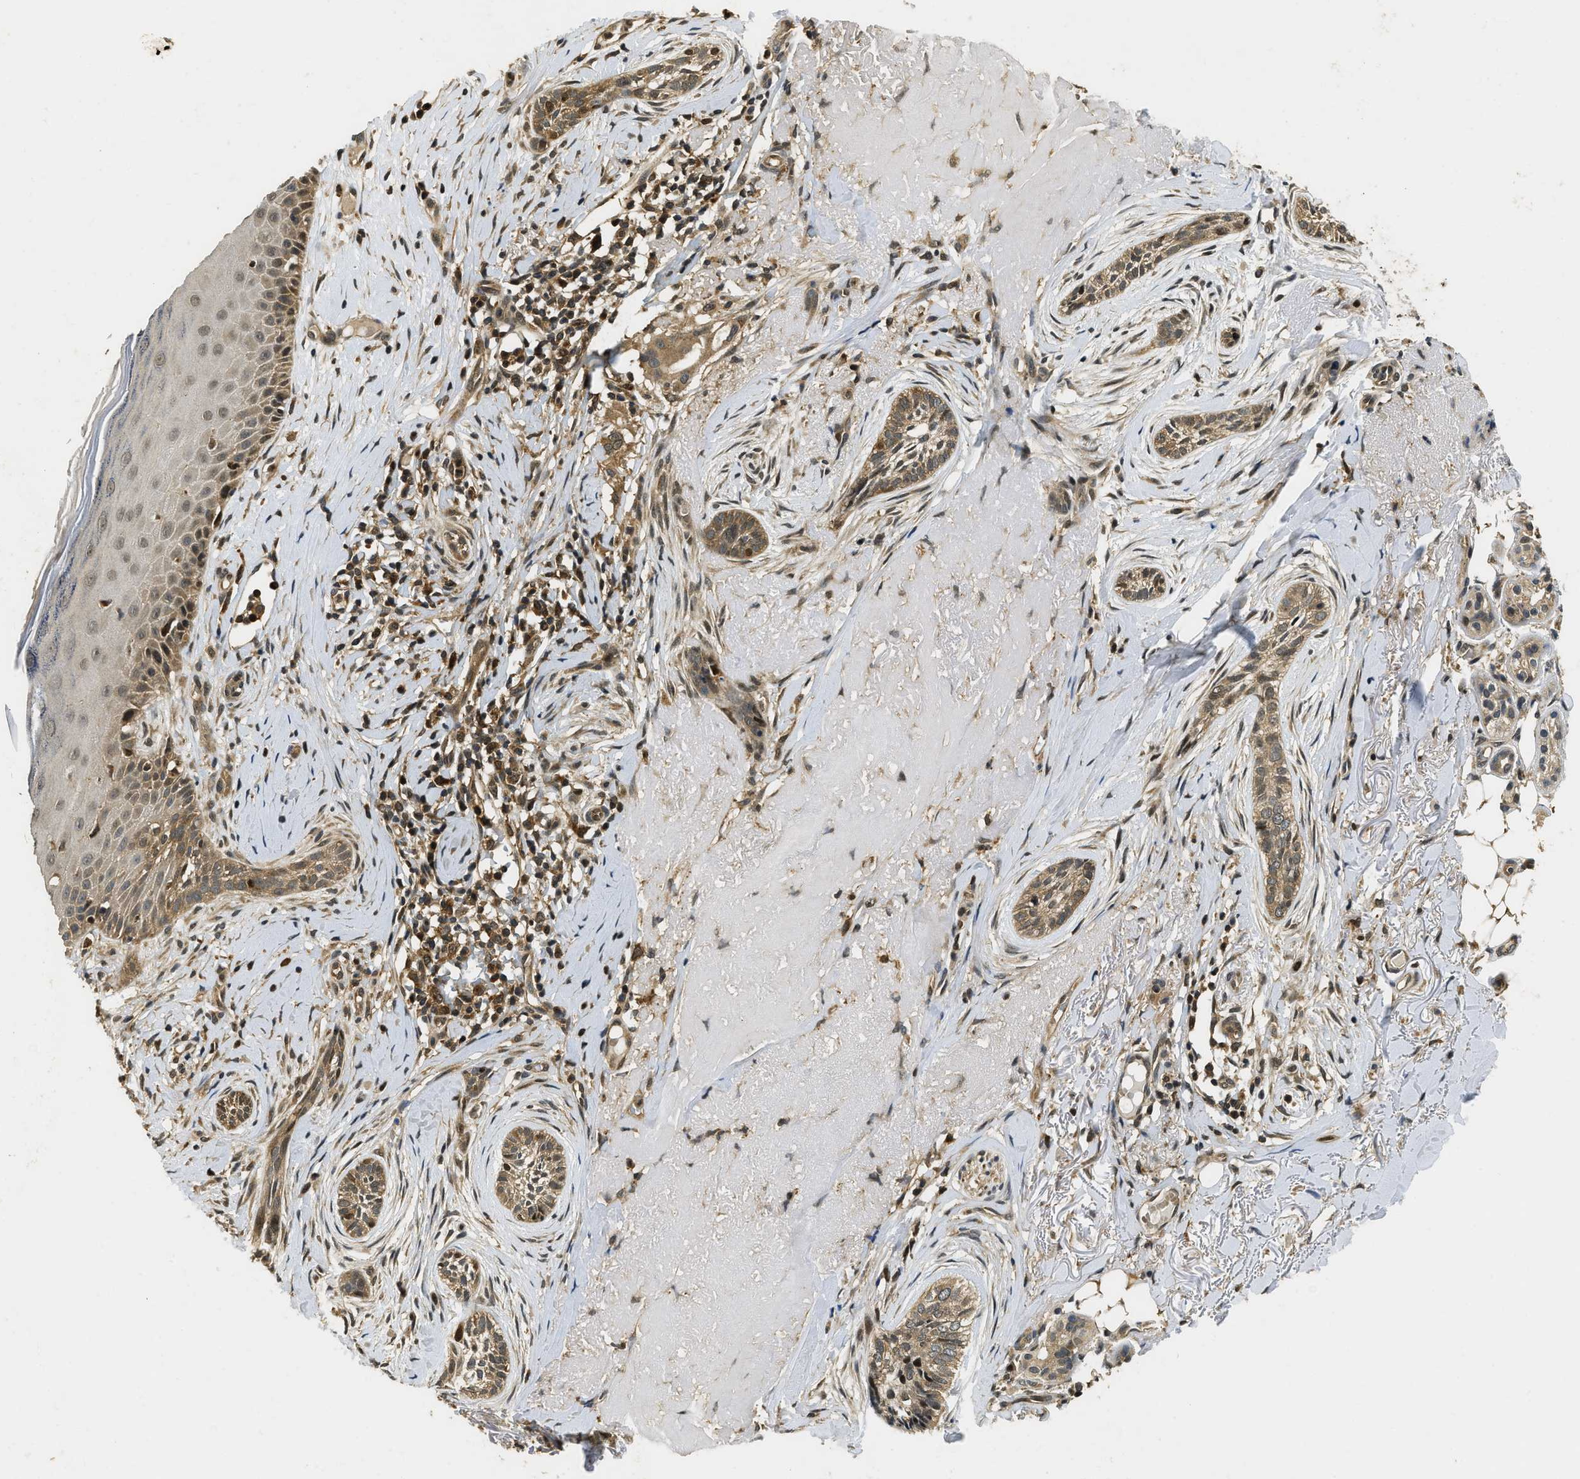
{"staining": {"intensity": "moderate", "quantity": ">75%", "location": "cytoplasmic/membranous"}, "tissue": "skin cancer", "cell_type": "Tumor cells", "image_type": "cancer", "snomed": [{"axis": "morphology", "description": "Basal cell carcinoma"}, {"axis": "topography", "description": "Skin"}], "caption": "Skin cancer stained with immunohistochemistry (IHC) exhibits moderate cytoplasmic/membranous staining in approximately >75% of tumor cells.", "gene": "ADSL", "patient": {"sex": "female", "age": 88}}